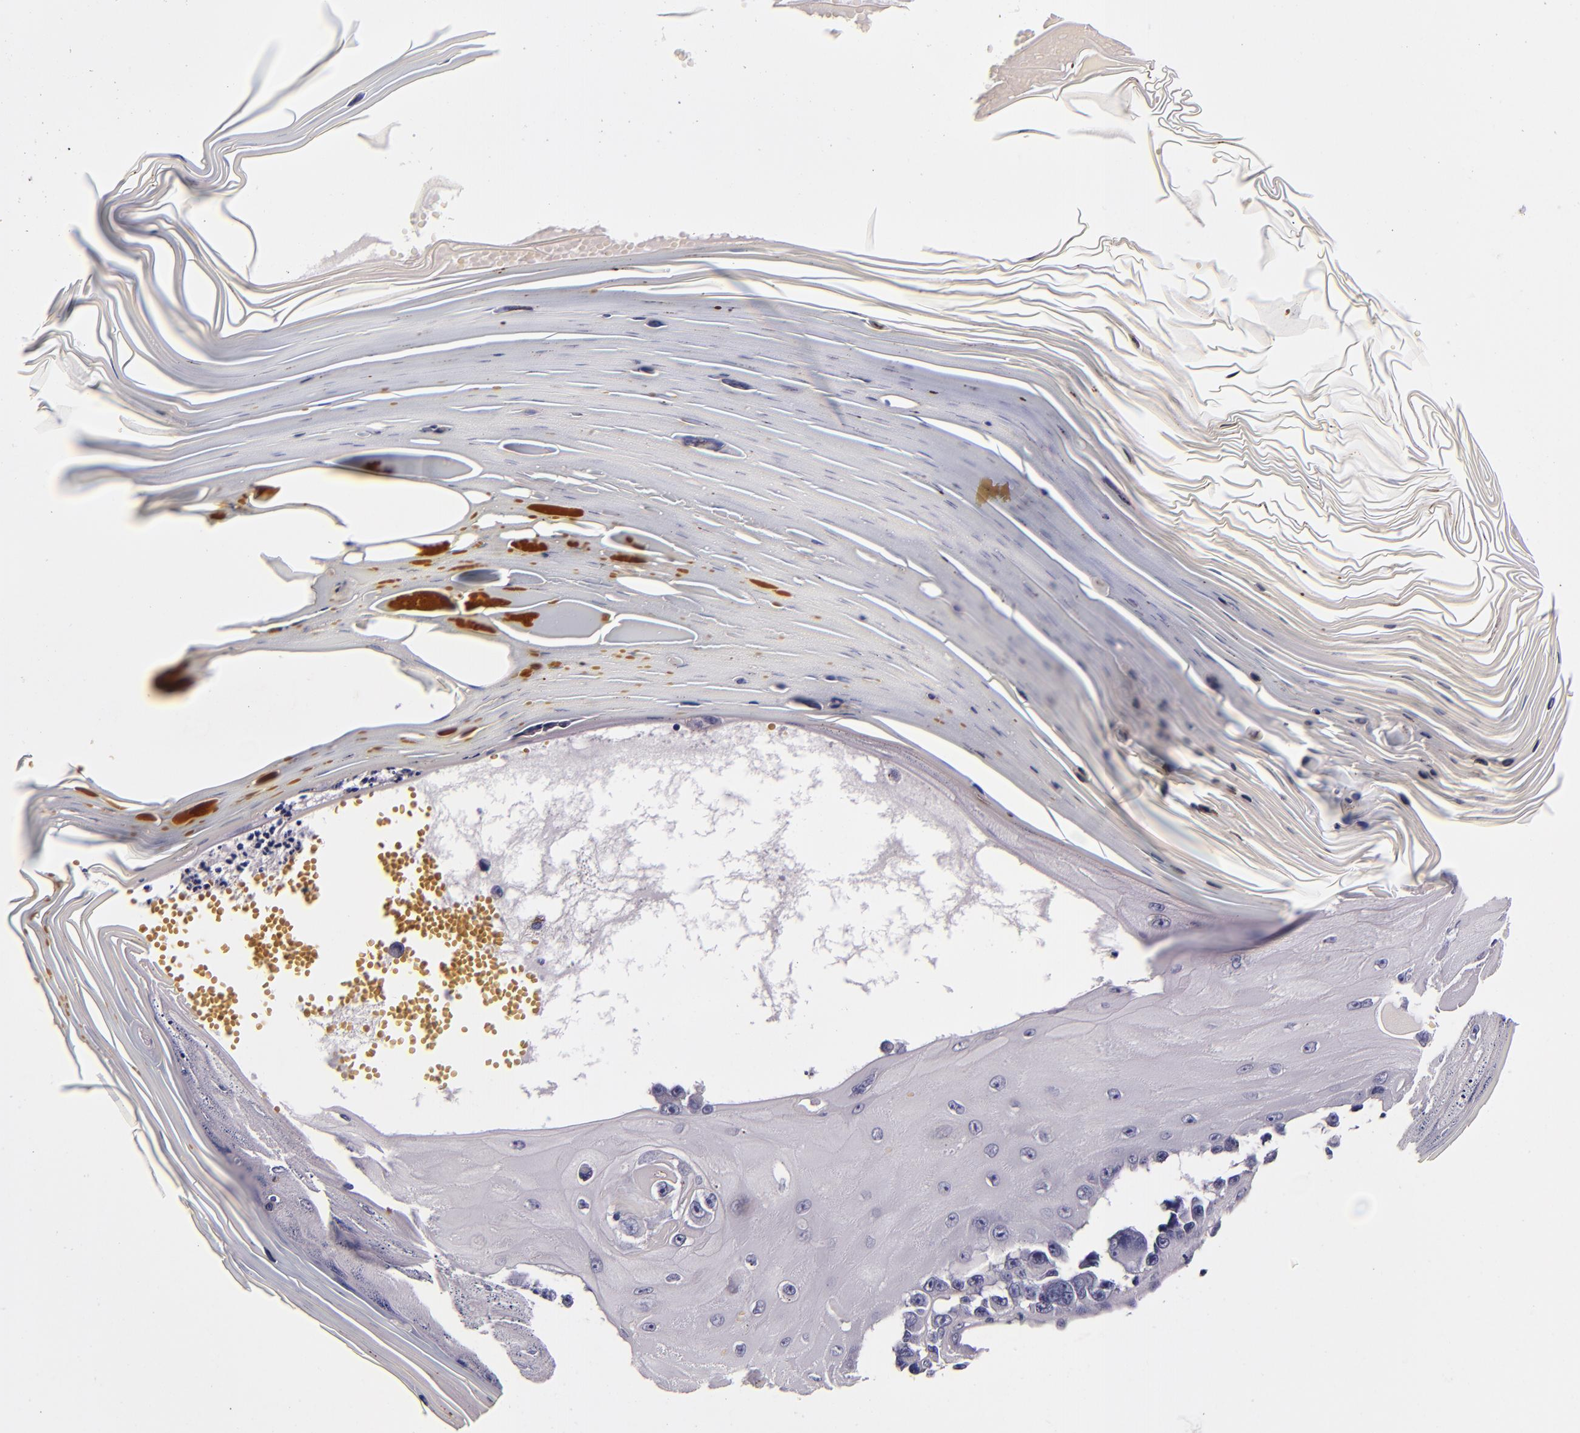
{"staining": {"intensity": "negative", "quantity": "none", "location": "none"}, "tissue": "melanoma", "cell_type": "Tumor cells", "image_type": "cancer", "snomed": [{"axis": "morphology", "description": "Malignant melanoma, NOS"}, {"axis": "topography", "description": "Skin"}], "caption": "Image shows no significant protein positivity in tumor cells of malignant melanoma.", "gene": "FBN1", "patient": {"sex": "female", "age": 82}}